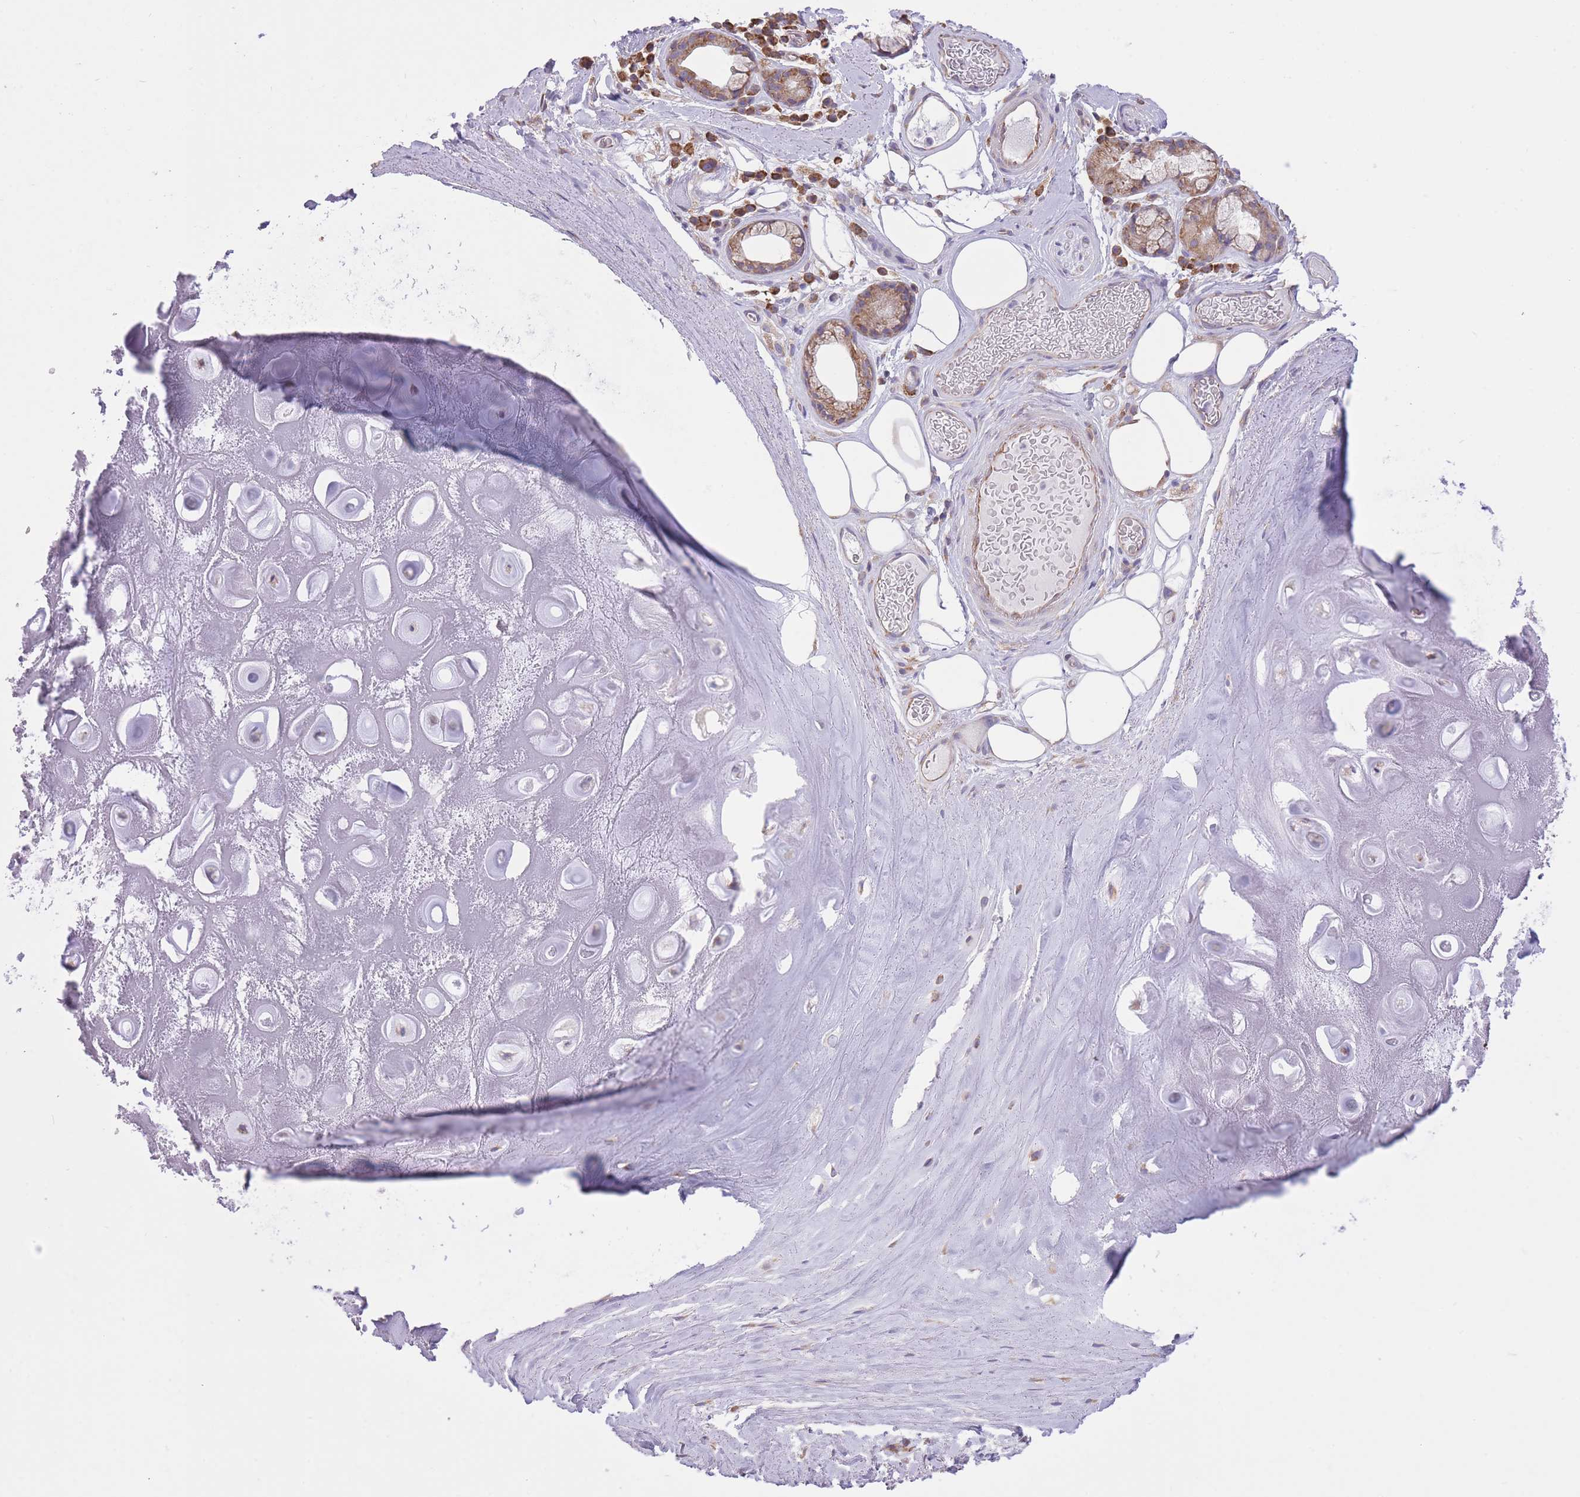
{"staining": {"intensity": "negative", "quantity": "none", "location": "none"}, "tissue": "adipose tissue", "cell_type": "Adipocytes", "image_type": "normal", "snomed": [{"axis": "morphology", "description": "Normal tissue, NOS"}, {"axis": "topography", "description": "Cartilage tissue"}], "caption": "Human adipose tissue stained for a protein using immunohistochemistry (IHC) reveals no staining in adipocytes.", "gene": "ZNF501", "patient": {"sex": "male", "age": 81}}